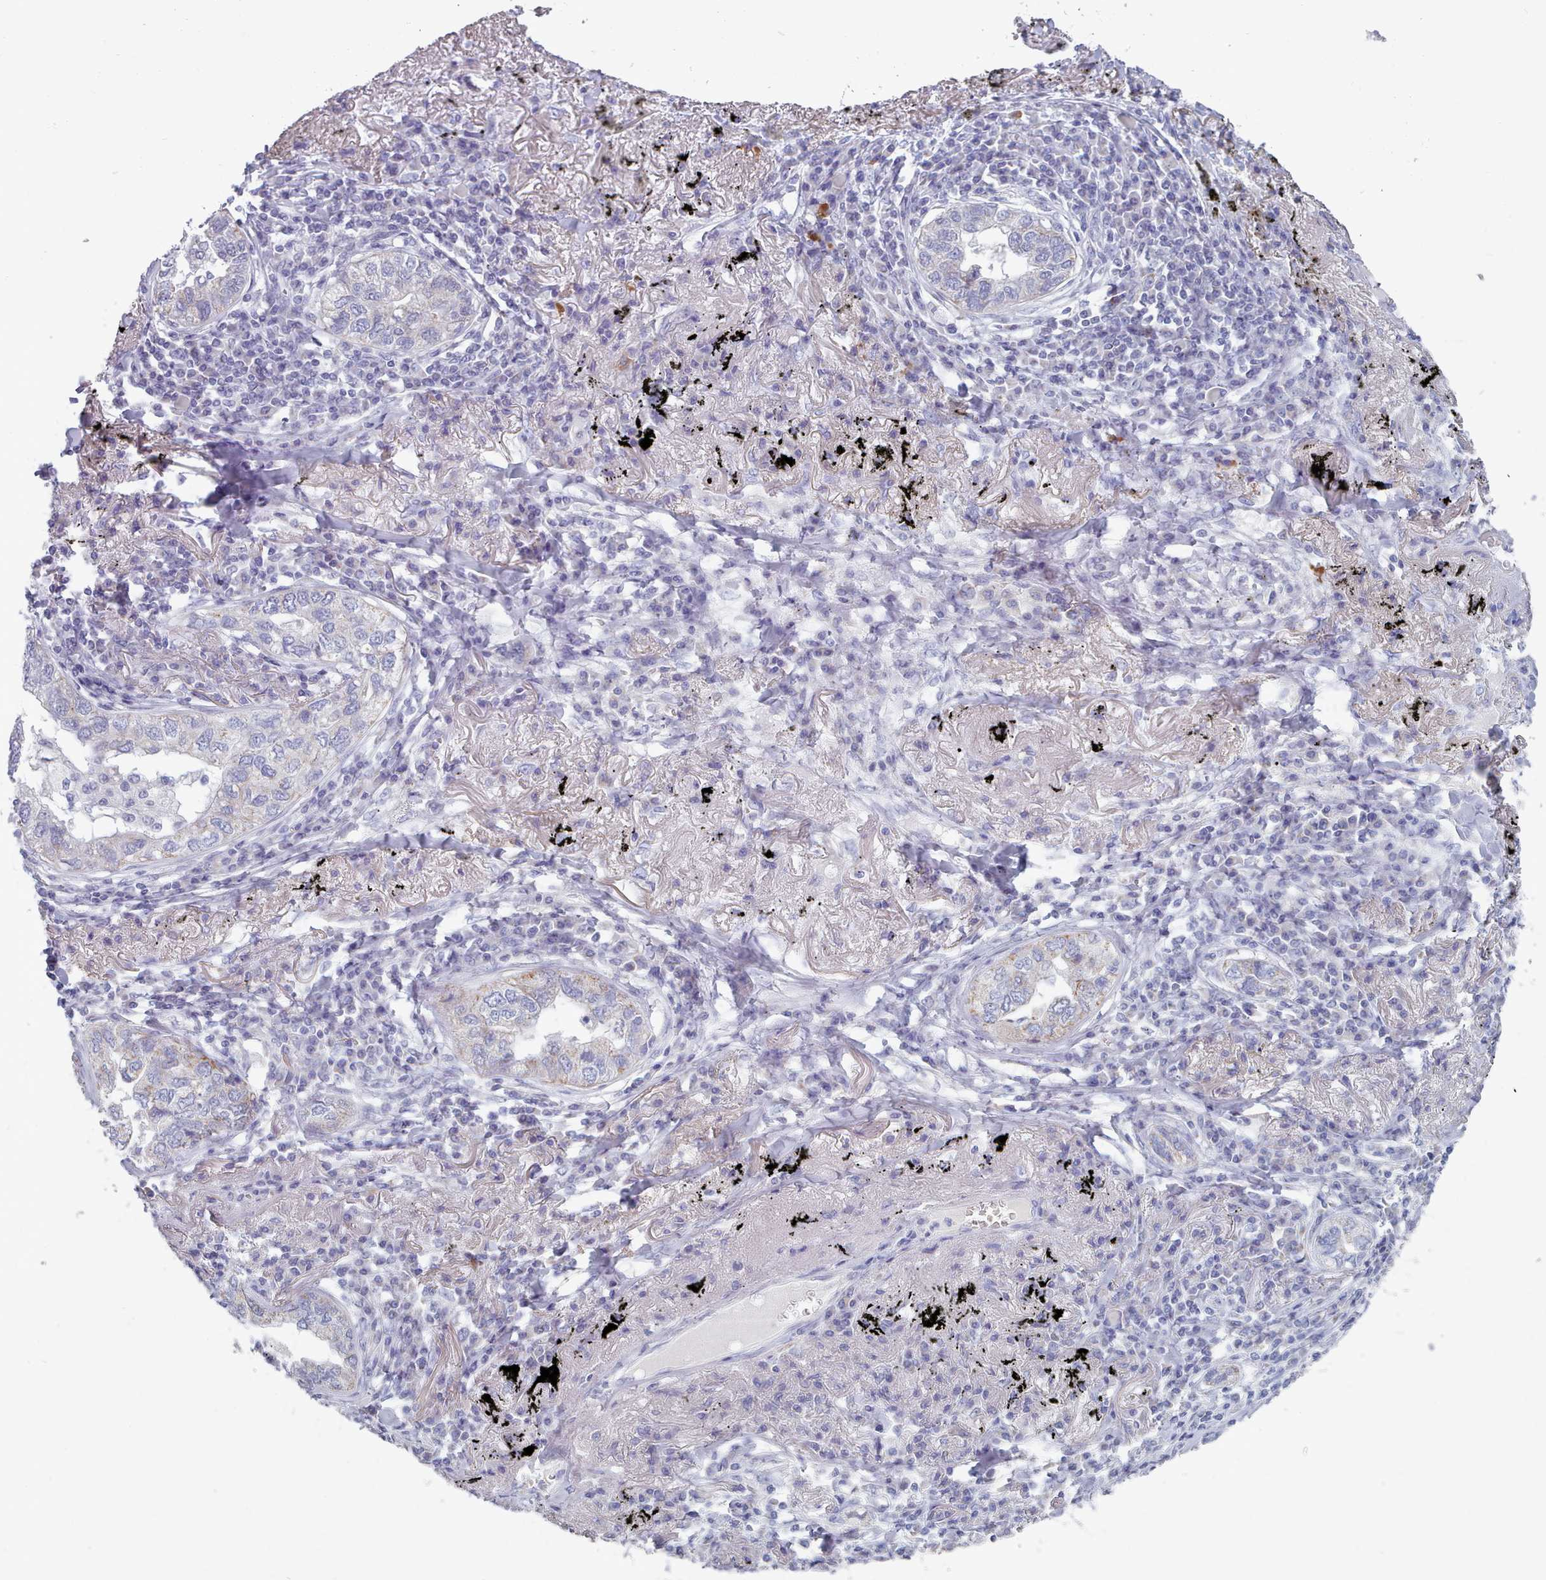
{"staining": {"intensity": "negative", "quantity": "none", "location": "none"}, "tissue": "lung cancer", "cell_type": "Tumor cells", "image_type": "cancer", "snomed": [{"axis": "morphology", "description": "Adenocarcinoma, NOS"}, {"axis": "topography", "description": "Lung"}], "caption": "Immunohistochemistry (IHC) image of neoplastic tissue: adenocarcinoma (lung) stained with DAB shows no significant protein positivity in tumor cells.", "gene": "HAO1", "patient": {"sex": "male", "age": 65}}